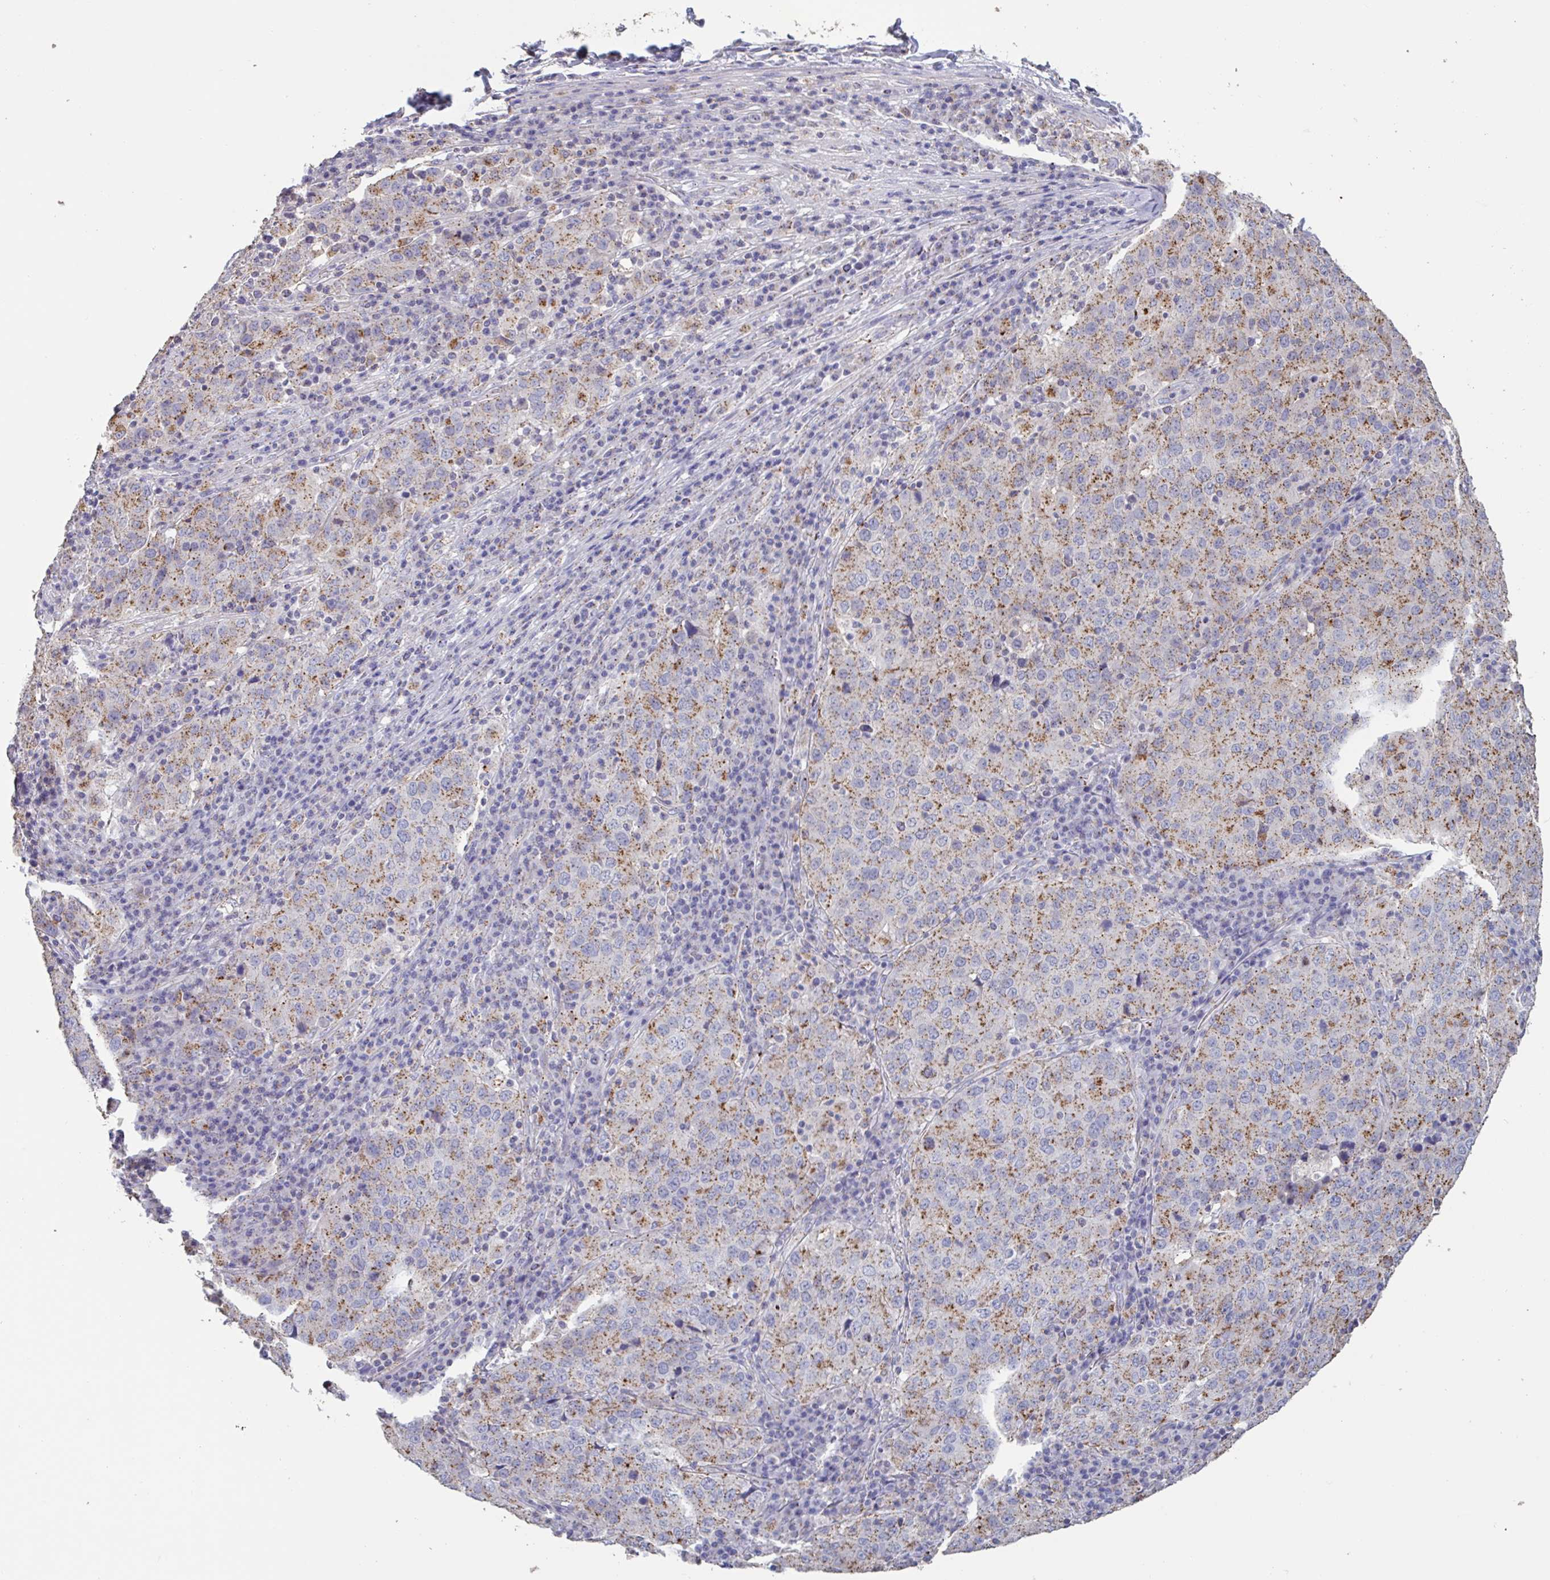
{"staining": {"intensity": "moderate", "quantity": ">75%", "location": "cytoplasmic/membranous"}, "tissue": "stomach cancer", "cell_type": "Tumor cells", "image_type": "cancer", "snomed": [{"axis": "morphology", "description": "Adenocarcinoma, NOS"}, {"axis": "topography", "description": "Stomach"}], "caption": "Stomach adenocarcinoma stained with DAB immunohistochemistry (IHC) exhibits medium levels of moderate cytoplasmic/membranous positivity in approximately >75% of tumor cells.", "gene": "CHMP5", "patient": {"sex": "male", "age": 71}}